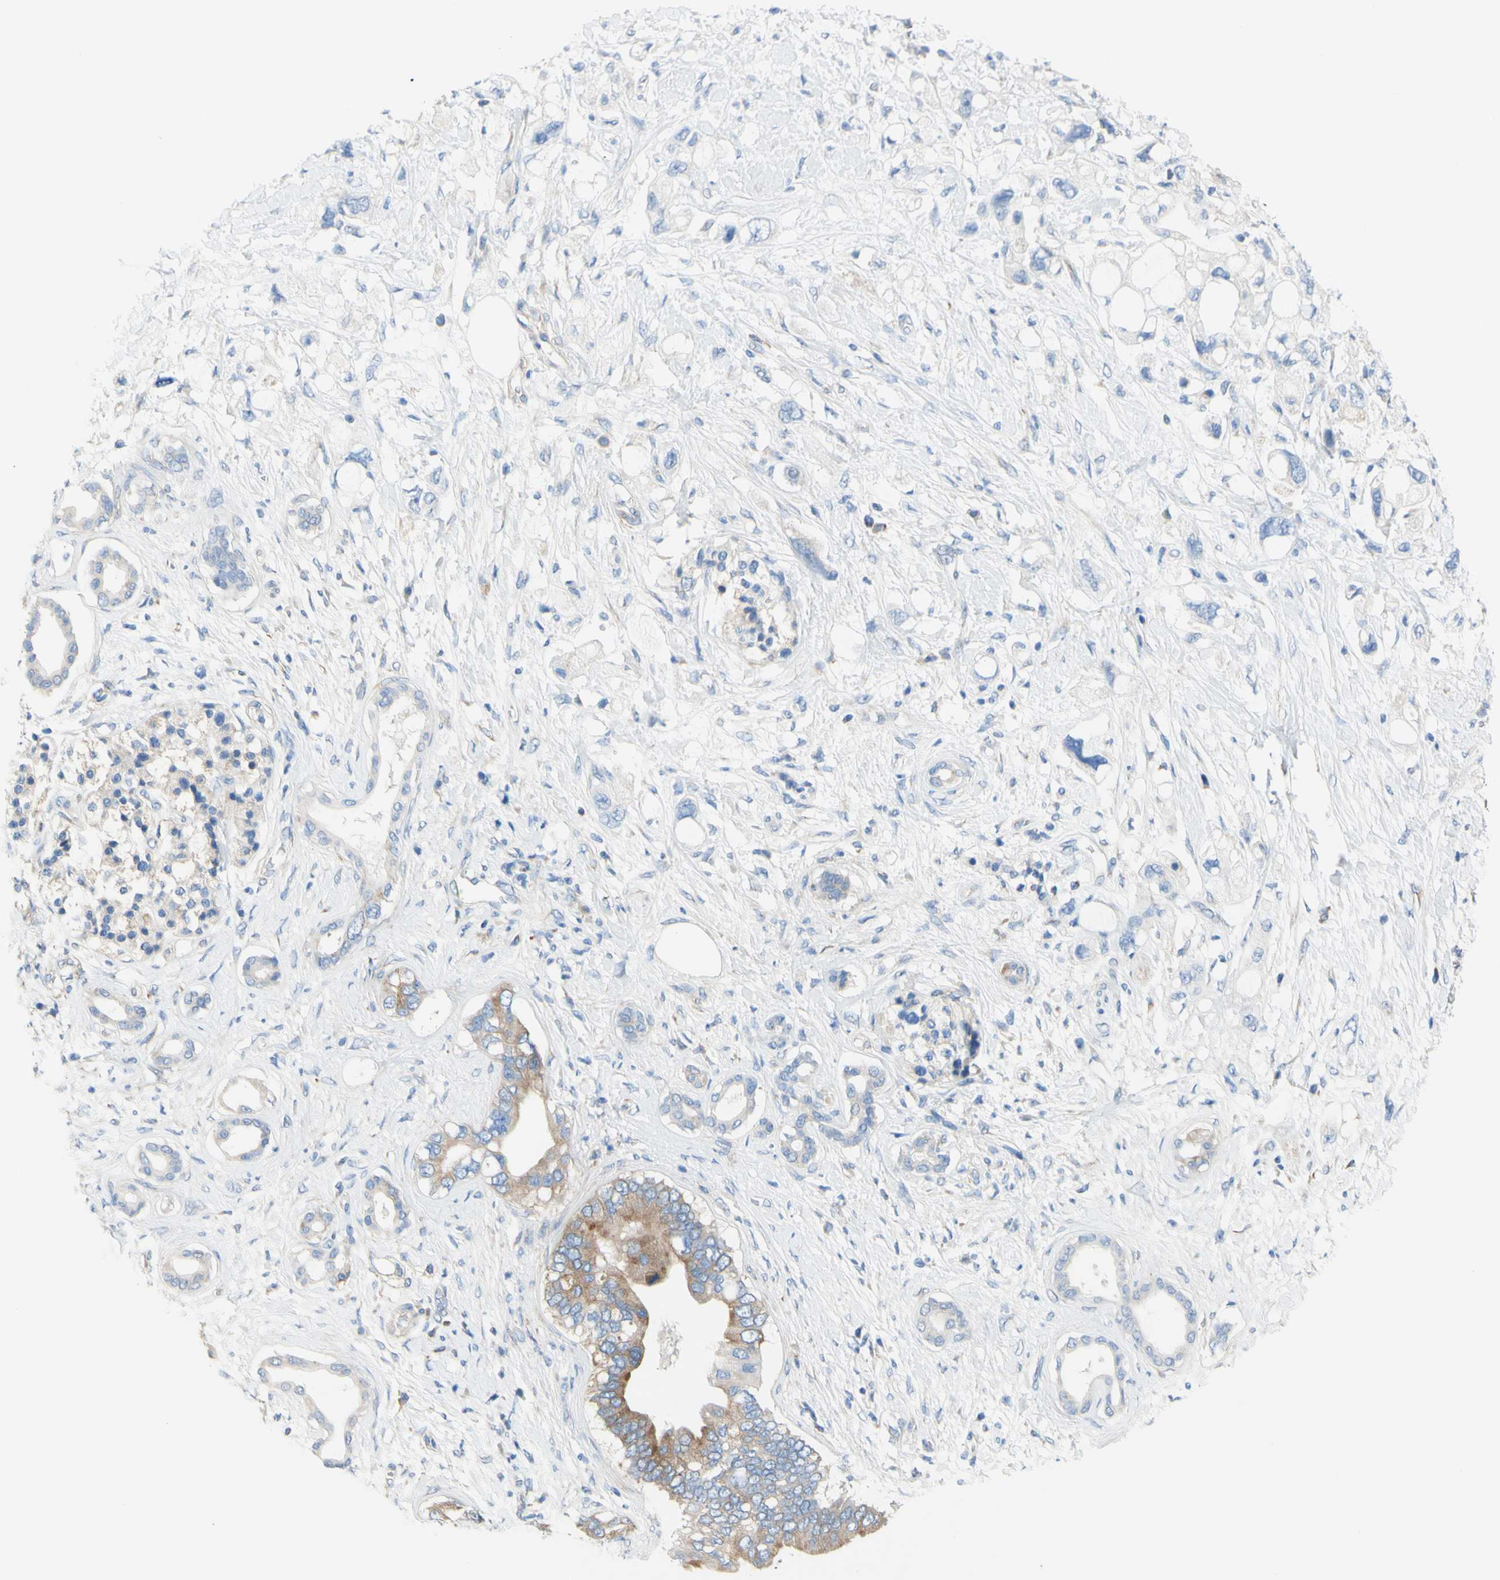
{"staining": {"intensity": "moderate", "quantity": "<25%", "location": "cytoplasmic/membranous"}, "tissue": "pancreatic cancer", "cell_type": "Tumor cells", "image_type": "cancer", "snomed": [{"axis": "morphology", "description": "Adenocarcinoma, NOS"}, {"axis": "topography", "description": "Pancreas"}], "caption": "A micrograph showing moderate cytoplasmic/membranous expression in approximately <25% of tumor cells in adenocarcinoma (pancreatic), as visualized by brown immunohistochemical staining.", "gene": "RETREG2", "patient": {"sex": "female", "age": 56}}